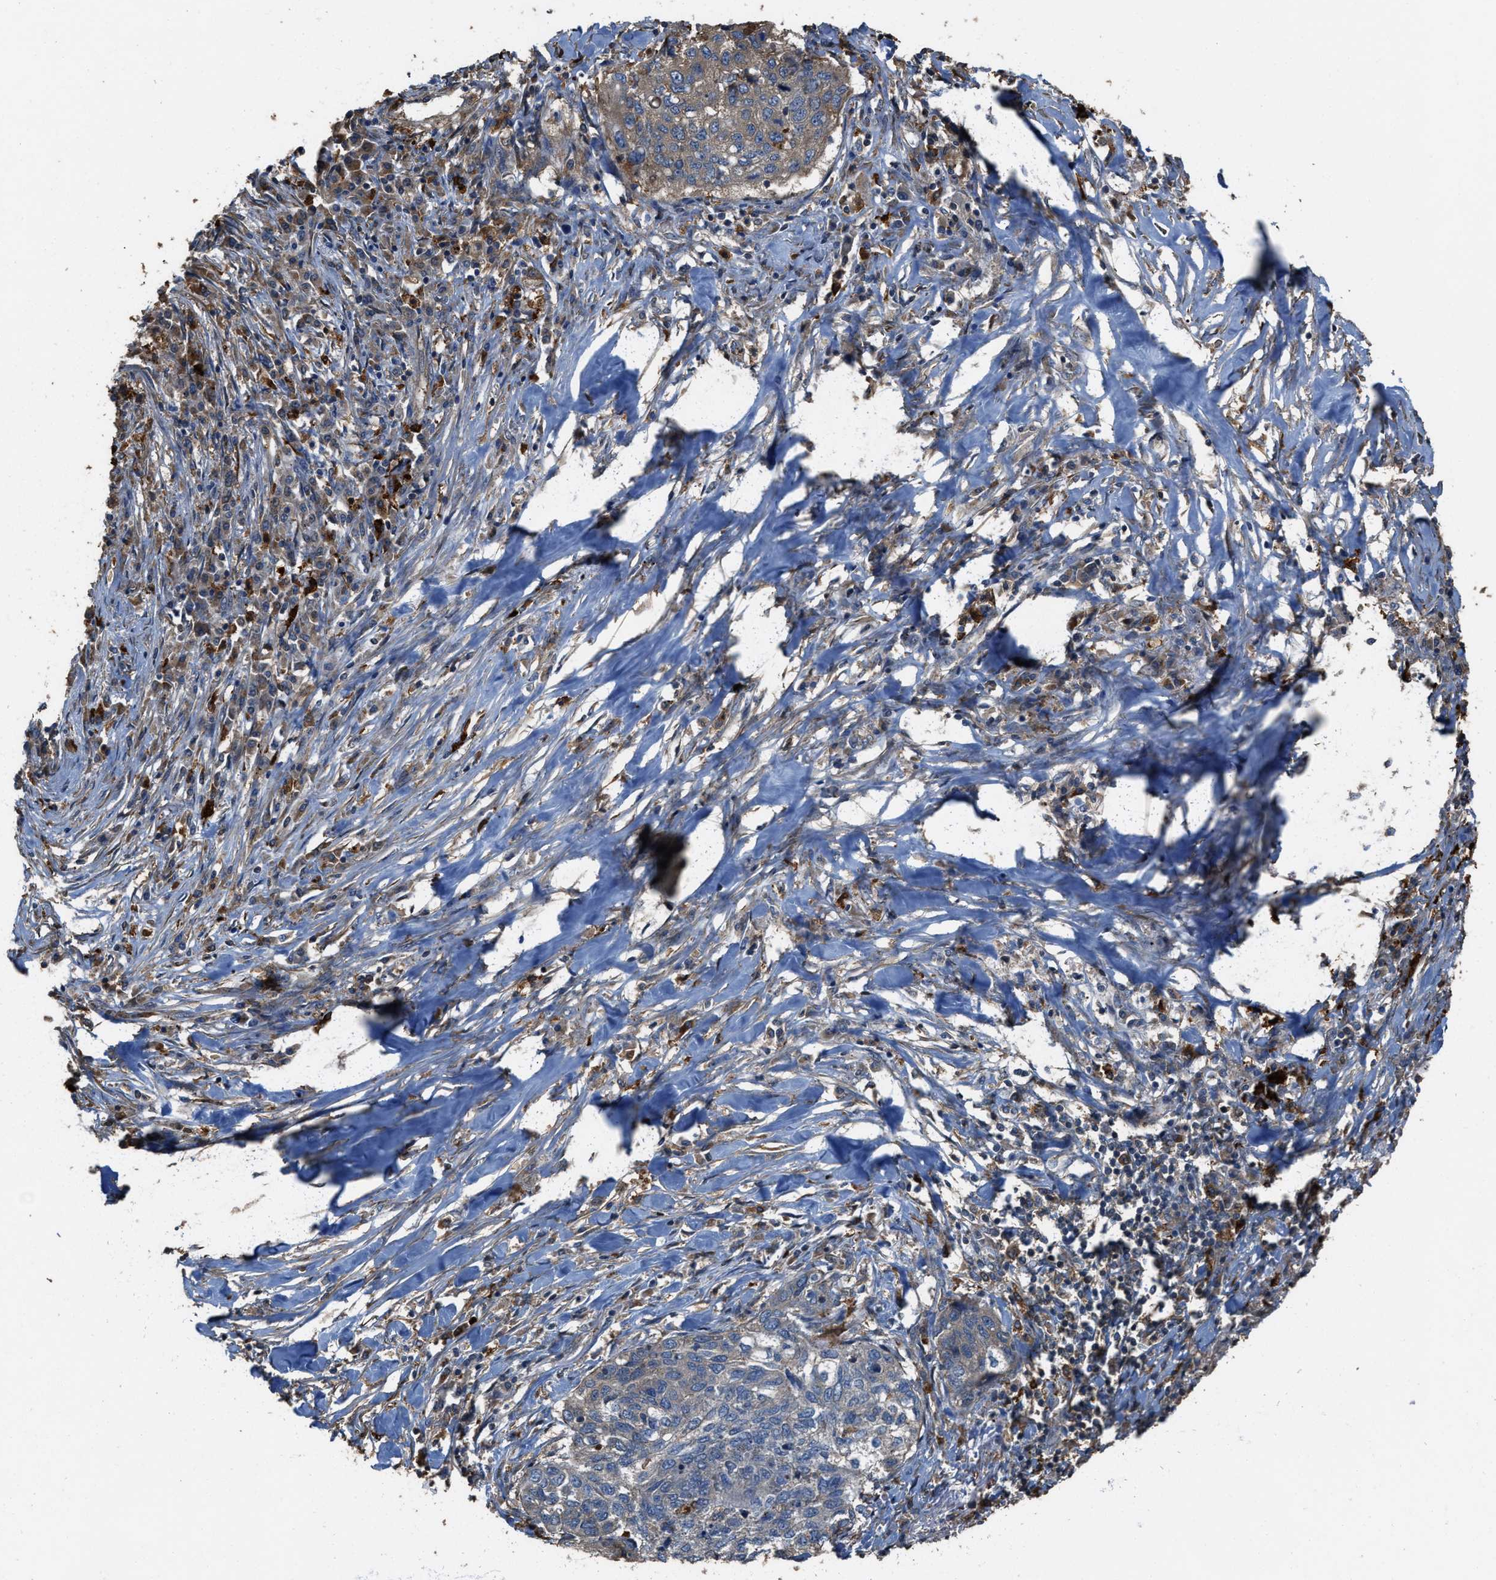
{"staining": {"intensity": "weak", "quantity": "<25%", "location": "cytoplasmic/membranous"}, "tissue": "lung cancer", "cell_type": "Tumor cells", "image_type": "cancer", "snomed": [{"axis": "morphology", "description": "Squamous cell carcinoma, NOS"}, {"axis": "topography", "description": "Lung"}], "caption": "DAB immunohistochemical staining of lung squamous cell carcinoma reveals no significant staining in tumor cells.", "gene": "ATIC", "patient": {"sex": "female", "age": 63}}